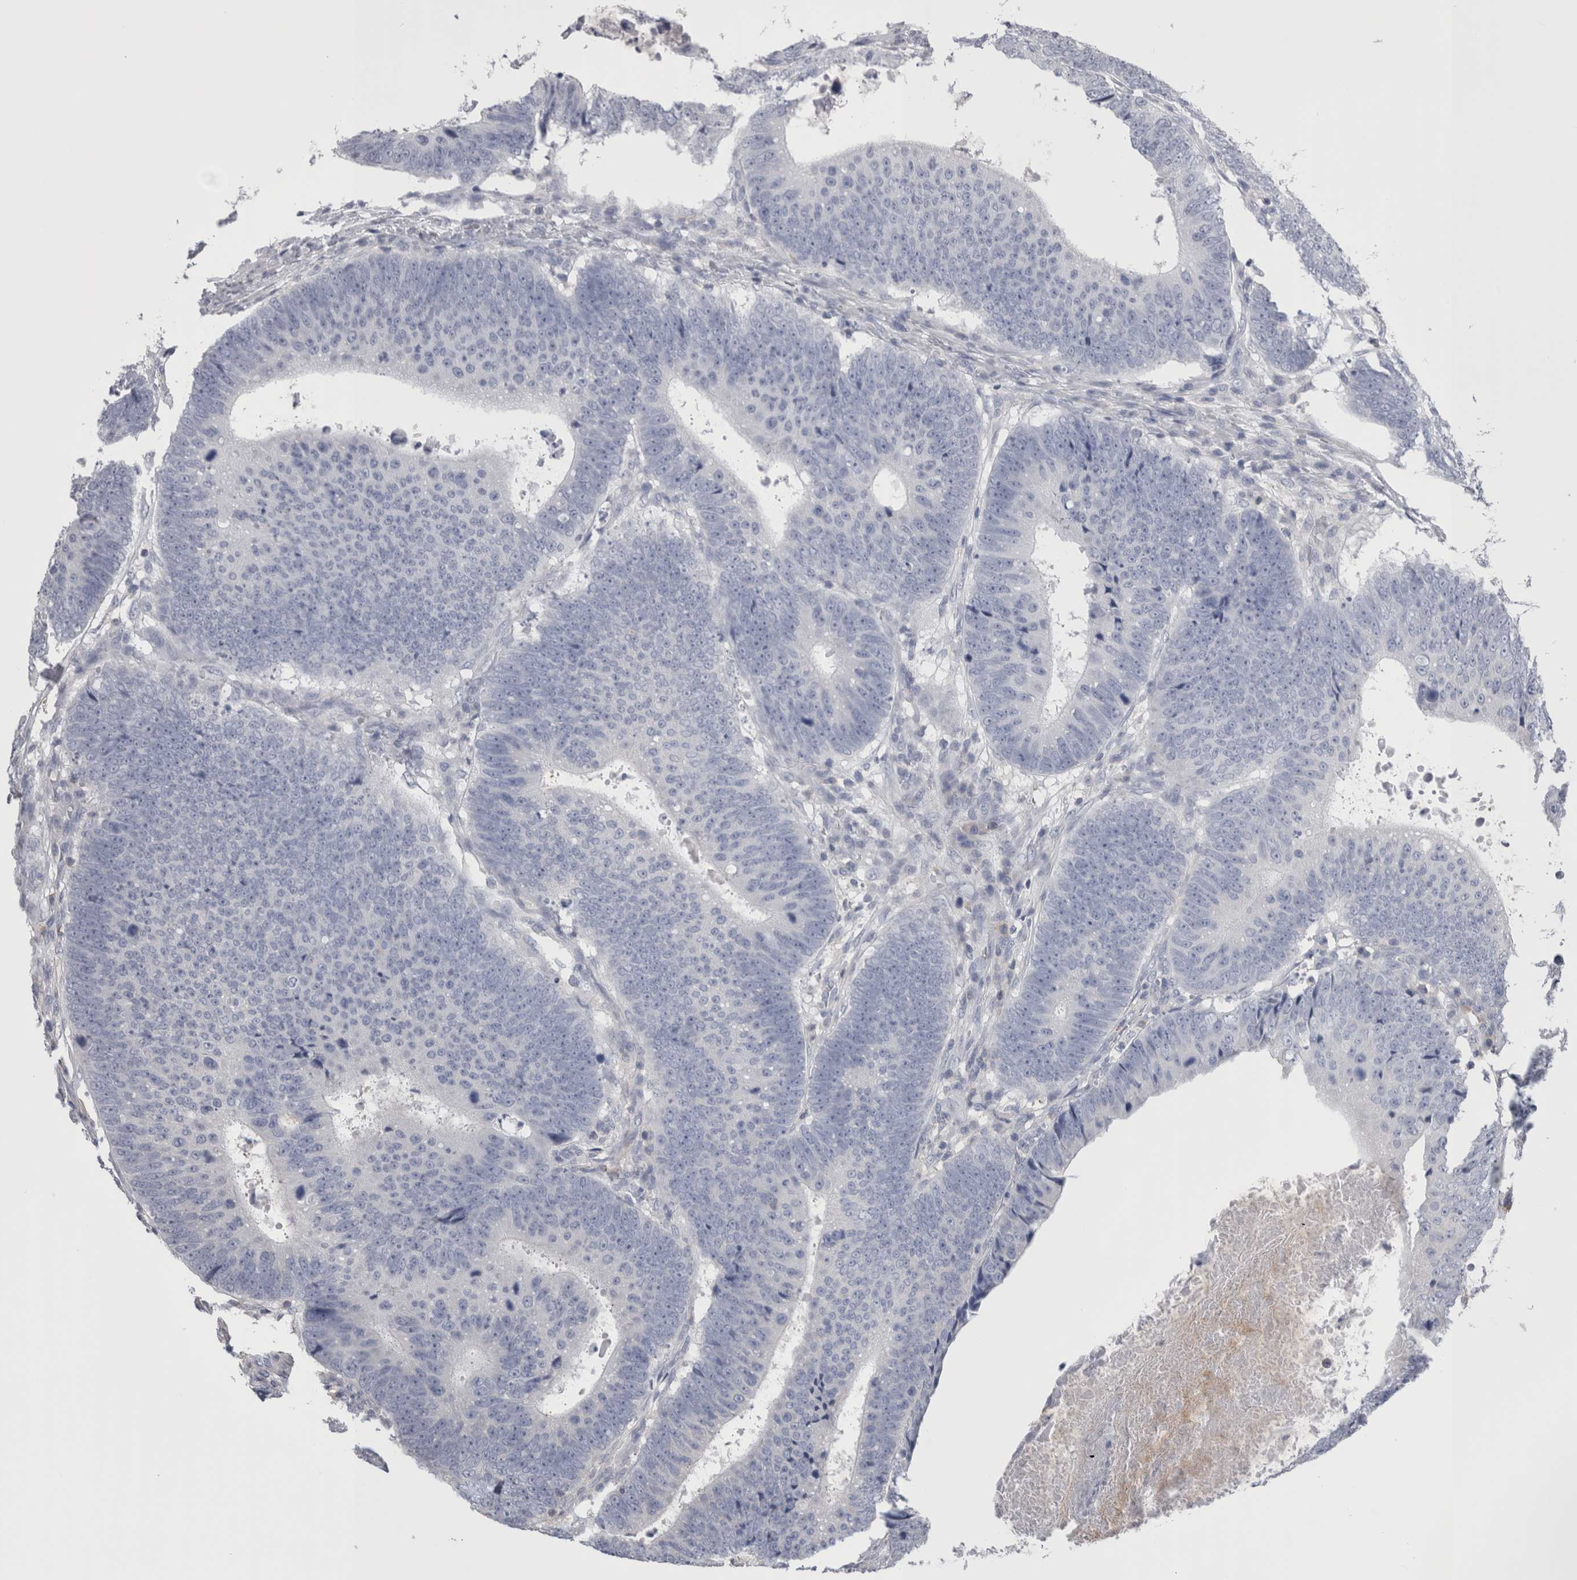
{"staining": {"intensity": "negative", "quantity": "none", "location": "none"}, "tissue": "colorectal cancer", "cell_type": "Tumor cells", "image_type": "cancer", "snomed": [{"axis": "morphology", "description": "Adenocarcinoma, NOS"}, {"axis": "topography", "description": "Colon"}], "caption": "Tumor cells are negative for protein expression in human adenocarcinoma (colorectal).", "gene": "DCTN6", "patient": {"sex": "male", "age": 56}}